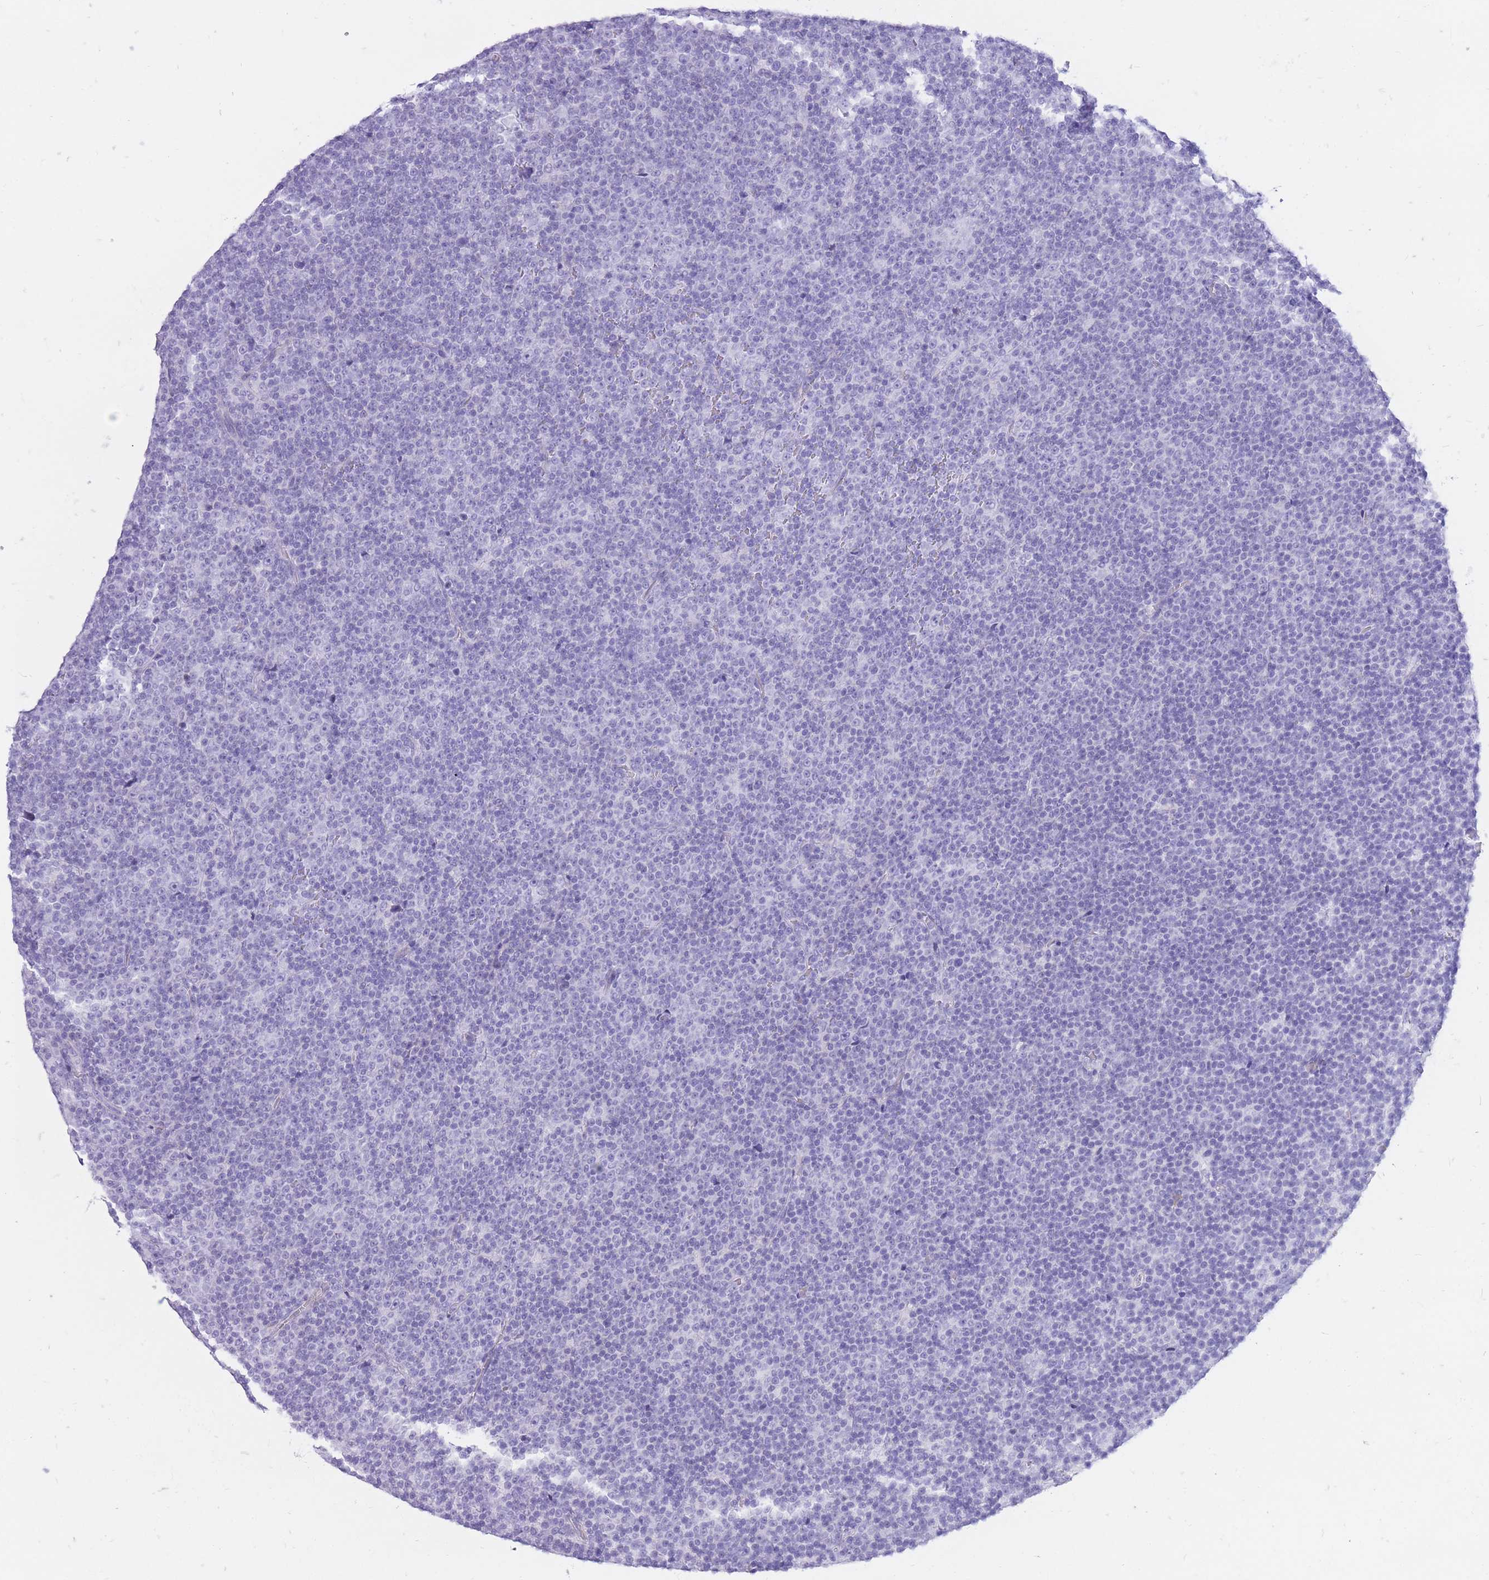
{"staining": {"intensity": "negative", "quantity": "none", "location": "none"}, "tissue": "lymphoma", "cell_type": "Tumor cells", "image_type": "cancer", "snomed": [{"axis": "morphology", "description": "Malignant lymphoma, non-Hodgkin's type, Low grade"}, {"axis": "topography", "description": "Lymph node"}], "caption": "This image is of malignant lymphoma, non-Hodgkin's type (low-grade) stained with immunohistochemistry to label a protein in brown with the nuclei are counter-stained blue. There is no expression in tumor cells.", "gene": "ZFP37", "patient": {"sex": "female", "age": 67}}